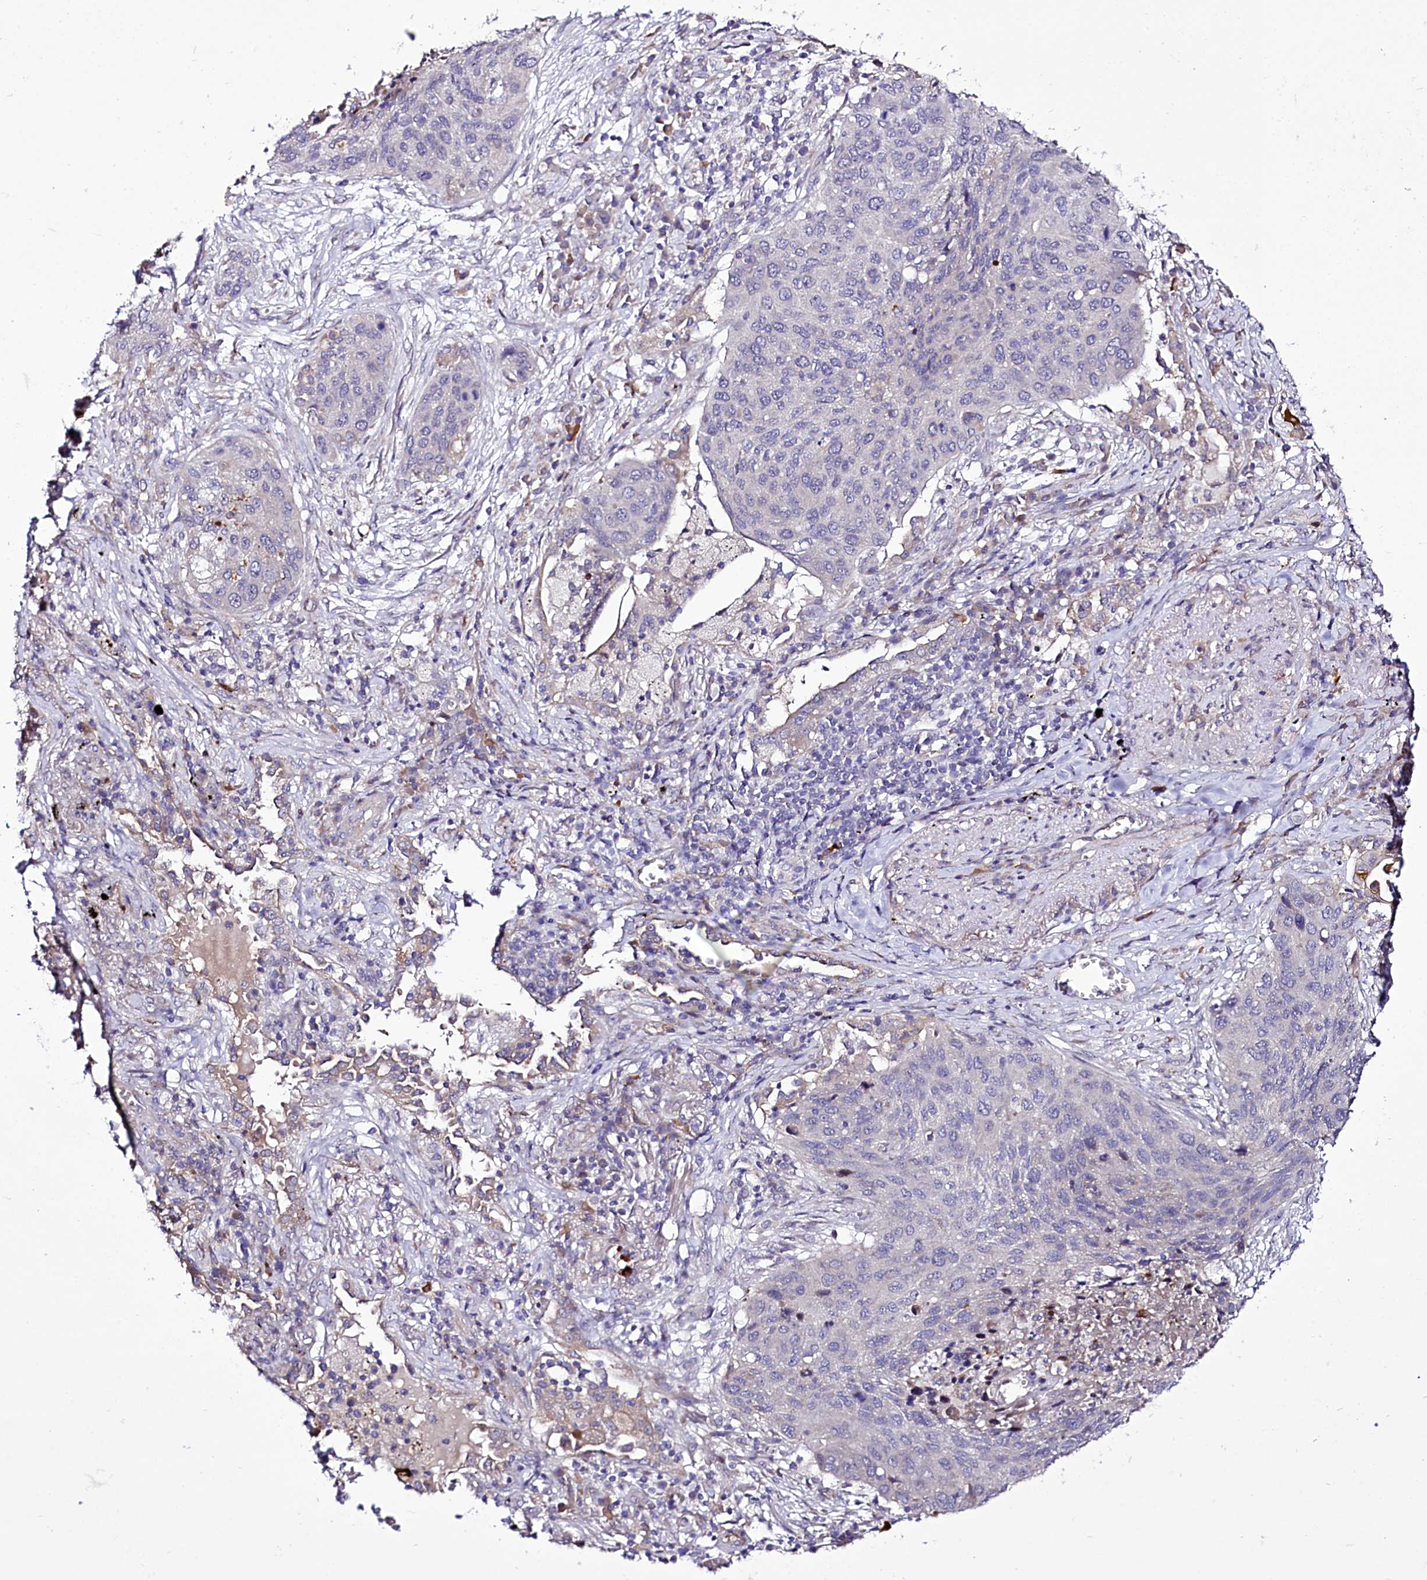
{"staining": {"intensity": "negative", "quantity": "none", "location": "none"}, "tissue": "lung cancer", "cell_type": "Tumor cells", "image_type": "cancer", "snomed": [{"axis": "morphology", "description": "Squamous cell carcinoma, NOS"}, {"axis": "topography", "description": "Lung"}], "caption": "The immunohistochemistry micrograph has no significant expression in tumor cells of lung cancer (squamous cell carcinoma) tissue.", "gene": "ZC3H12C", "patient": {"sex": "female", "age": 63}}